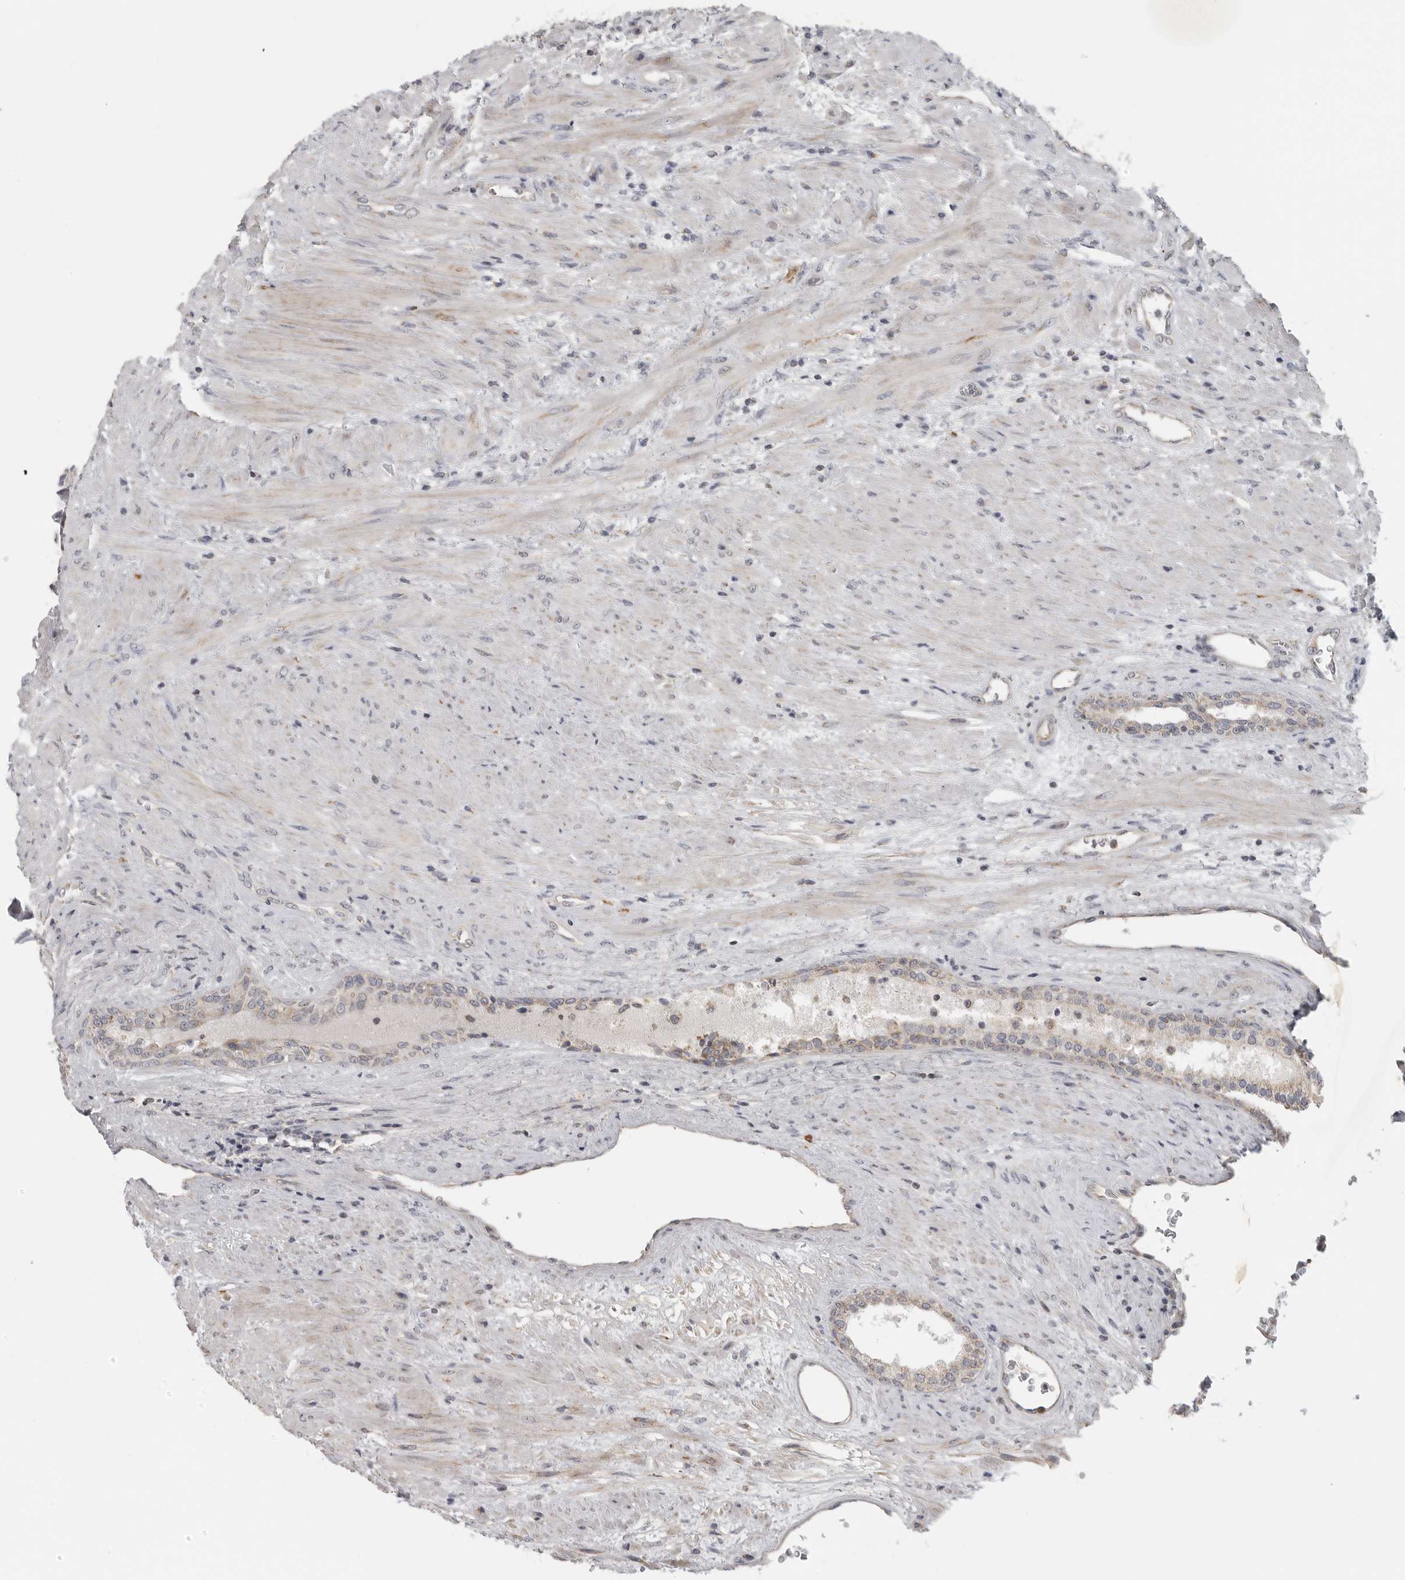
{"staining": {"intensity": "weak", "quantity": "25%-75%", "location": "cytoplasmic/membranous"}, "tissue": "prostate", "cell_type": "Glandular cells", "image_type": "normal", "snomed": [{"axis": "morphology", "description": "Normal tissue, NOS"}, {"axis": "topography", "description": "Prostate"}], "caption": "Unremarkable prostate demonstrates weak cytoplasmic/membranous expression in about 25%-75% of glandular cells (IHC, brightfield microscopy, high magnification)..", "gene": "RXFP3", "patient": {"sex": "male", "age": 76}}